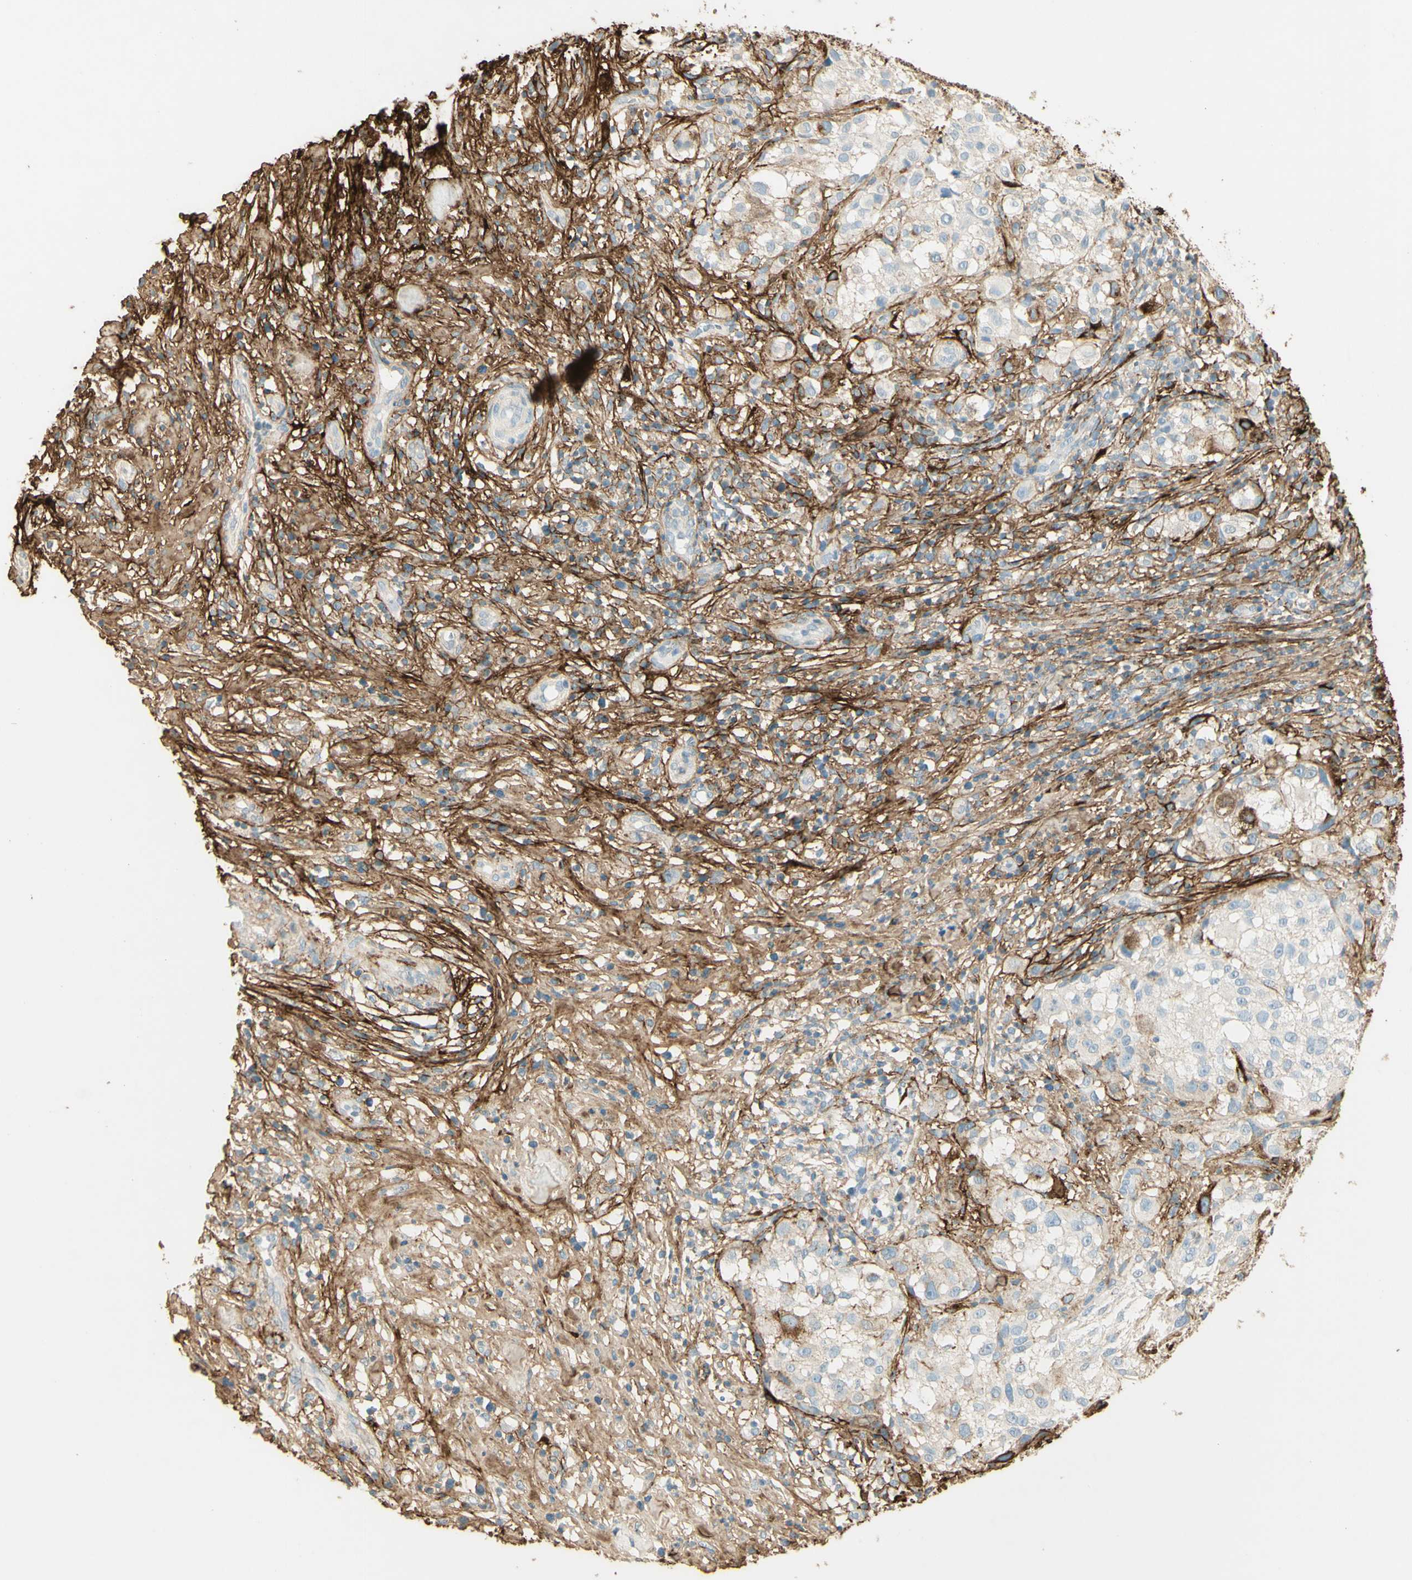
{"staining": {"intensity": "strong", "quantity": "<25%", "location": "cytoplasmic/membranous"}, "tissue": "melanoma", "cell_type": "Tumor cells", "image_type": "cancer", "snomed": [{"axis": "morphology", "description": "Necrosis, NOS"}, {"axis": "morphology", "description": "Malignant melanoma, NOS"}, {"axis": "topography", "description": "Skin"}], "caption": "Brown immunohistochemical staining in human malignant melanoma exhibits strong cytoplasmic/membranous staining in about <25% of tumor cells.", "gene": "TNN", "patient": {"sex": "female", "age": 87}}